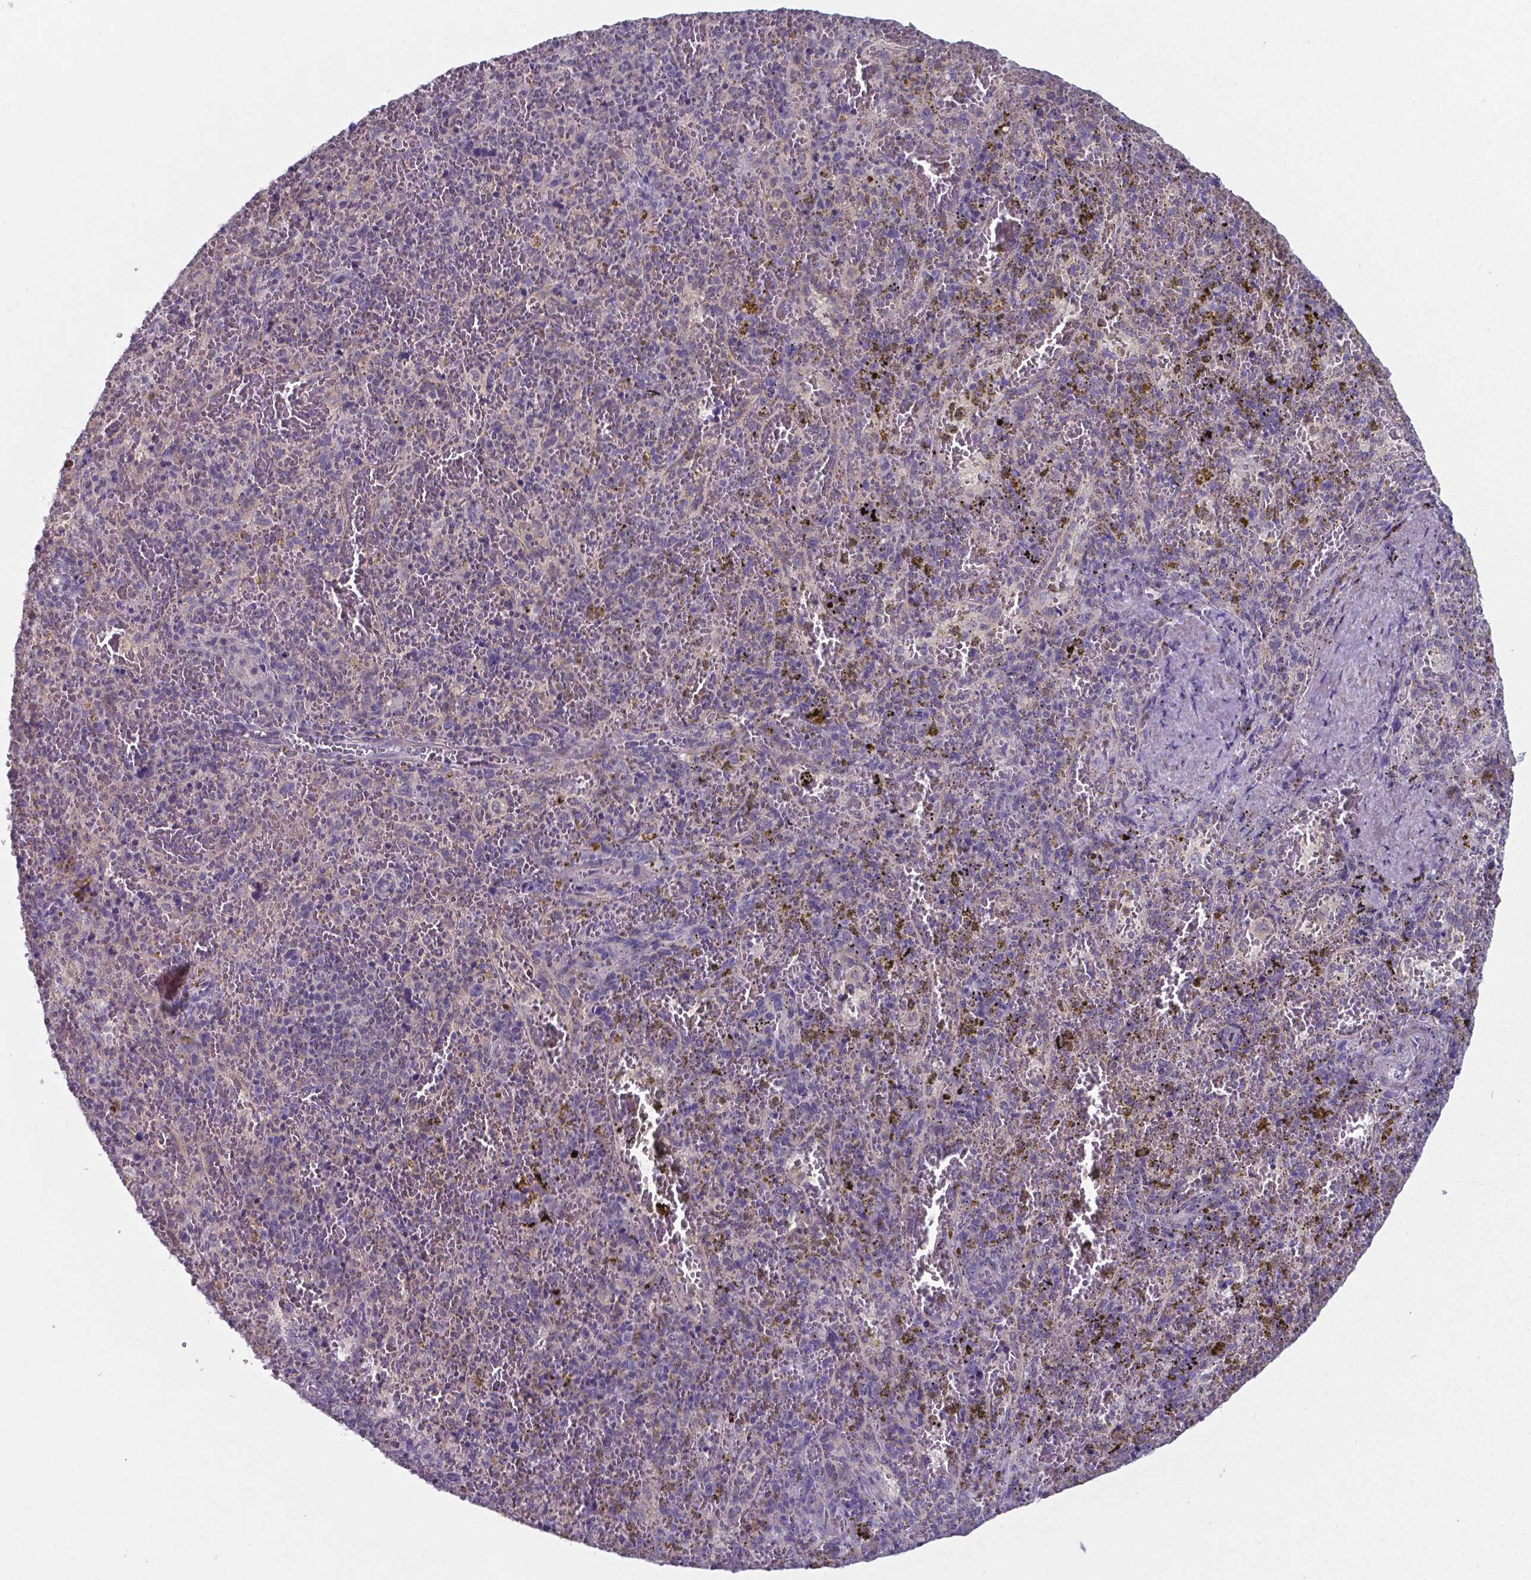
{"staining": {"intensity": "negative", "quantity": "none", "location": "none"}, "tissue": "spleen", "cell_type": "Cells in red pulp", "image_type": "normal", "snomed": [{"axis": "morphology", "description": "Normal tissue, NOS"}, {"axis": "topography", "description": "Spleen"}], "caption": "An image of spleen stained for a protein shows no brown staining in cells in red pulp.", "gene": "AP5B1", "patient": {"sex": "female", "age": 50}}